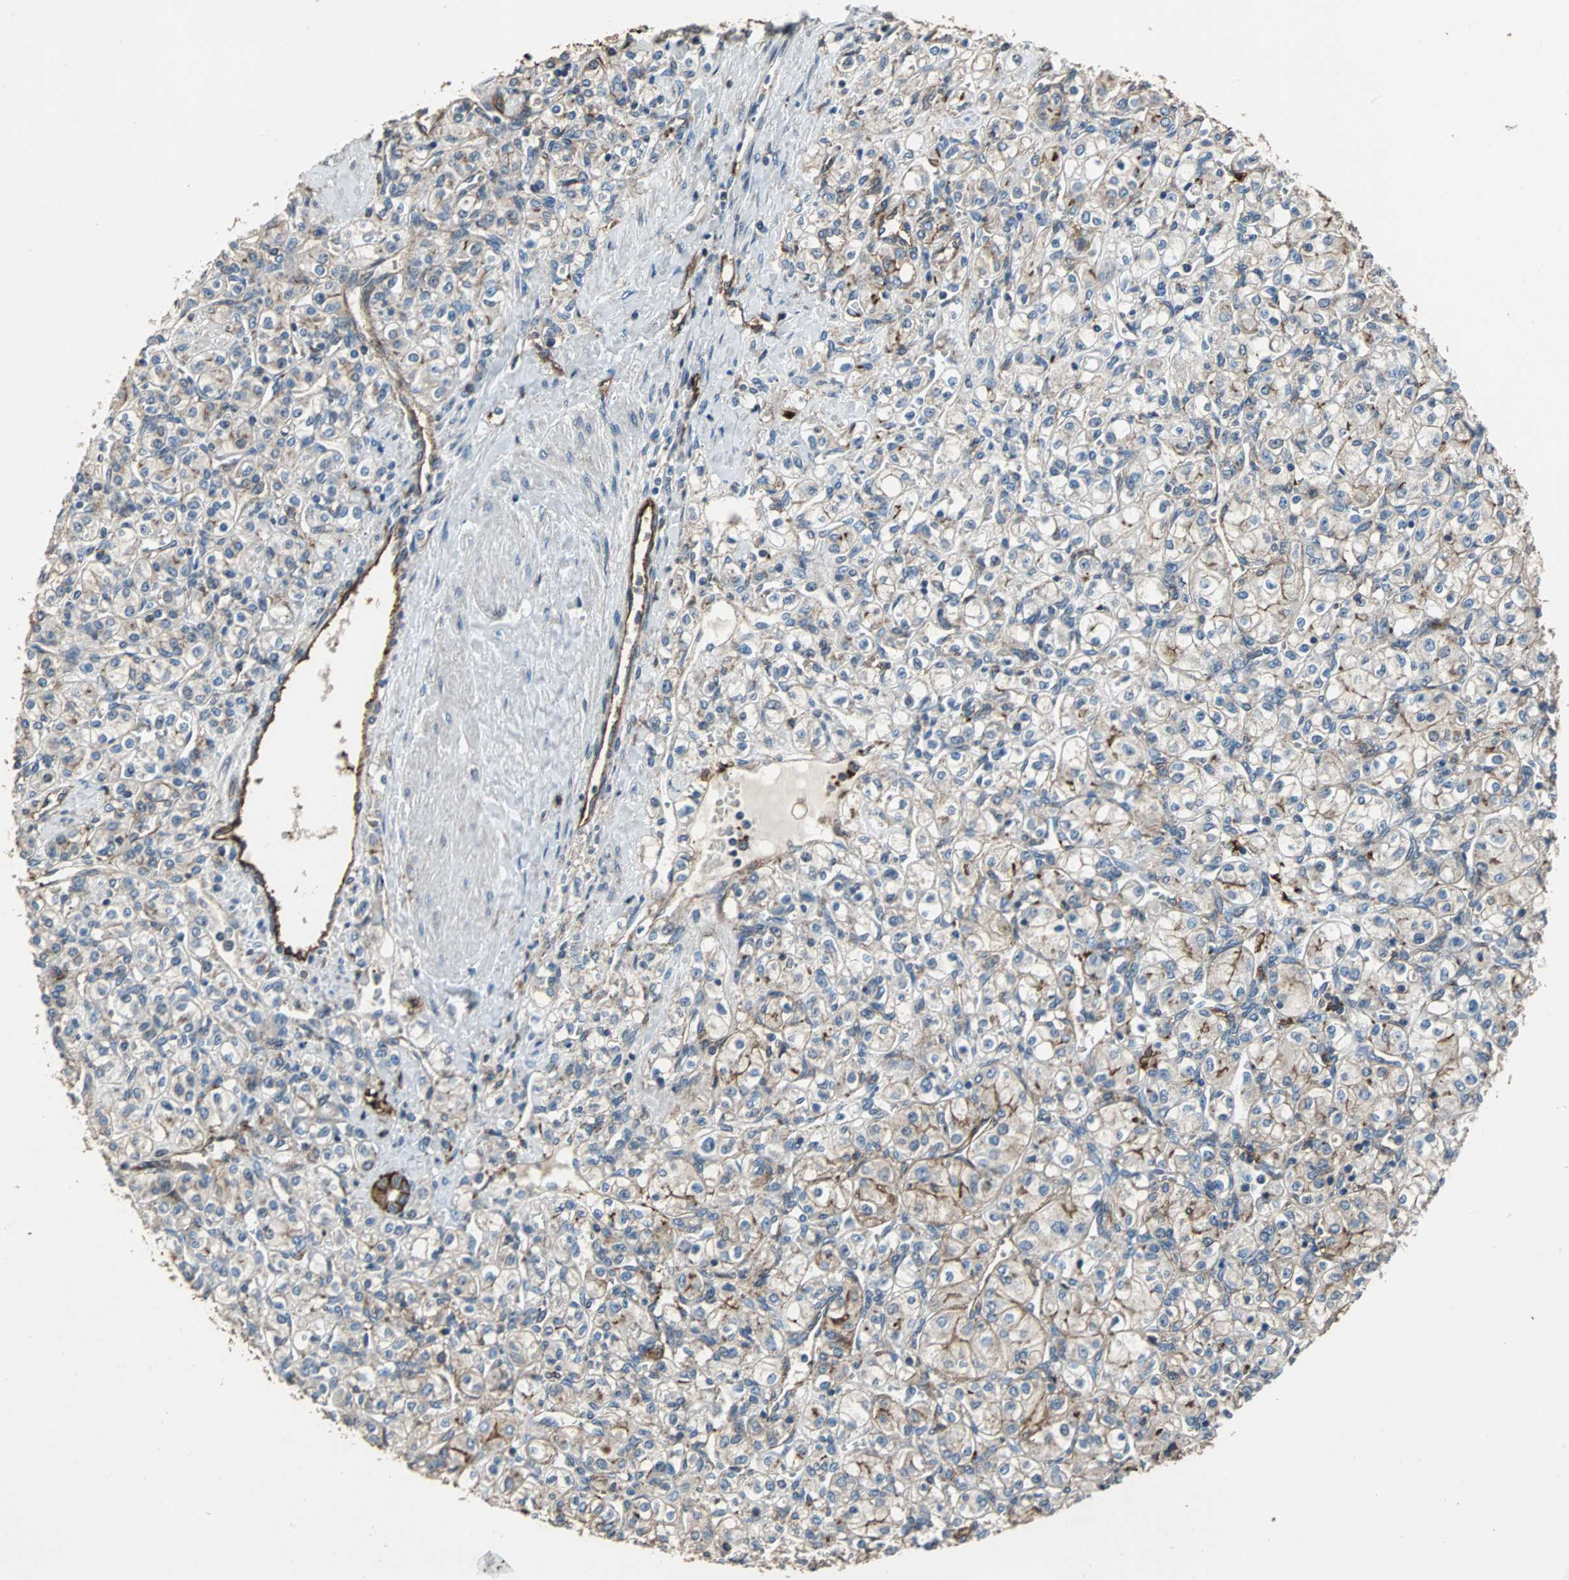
{"staining": {"intensity": "weak", "quantity": ">75%", "location": "cytoplasmic/membranous"}, "tissue": "renal cancer", "cell_type": "Tumor cells", "image_type": "cancer", "snomed": [{"axis": "morphology", "description": "Adenocarcinoma, NOS"}, {"axis": "topography", "description": "Kidney"}], "caption": "Adenocarcinoma (renal) was stained to show a protein in brown. There is low levels of weak cytoplasmic/membranous expression in approximately >75% of tumor cells.", "gene": "F11R", "patient": {"sex": "male", "age": 77}}